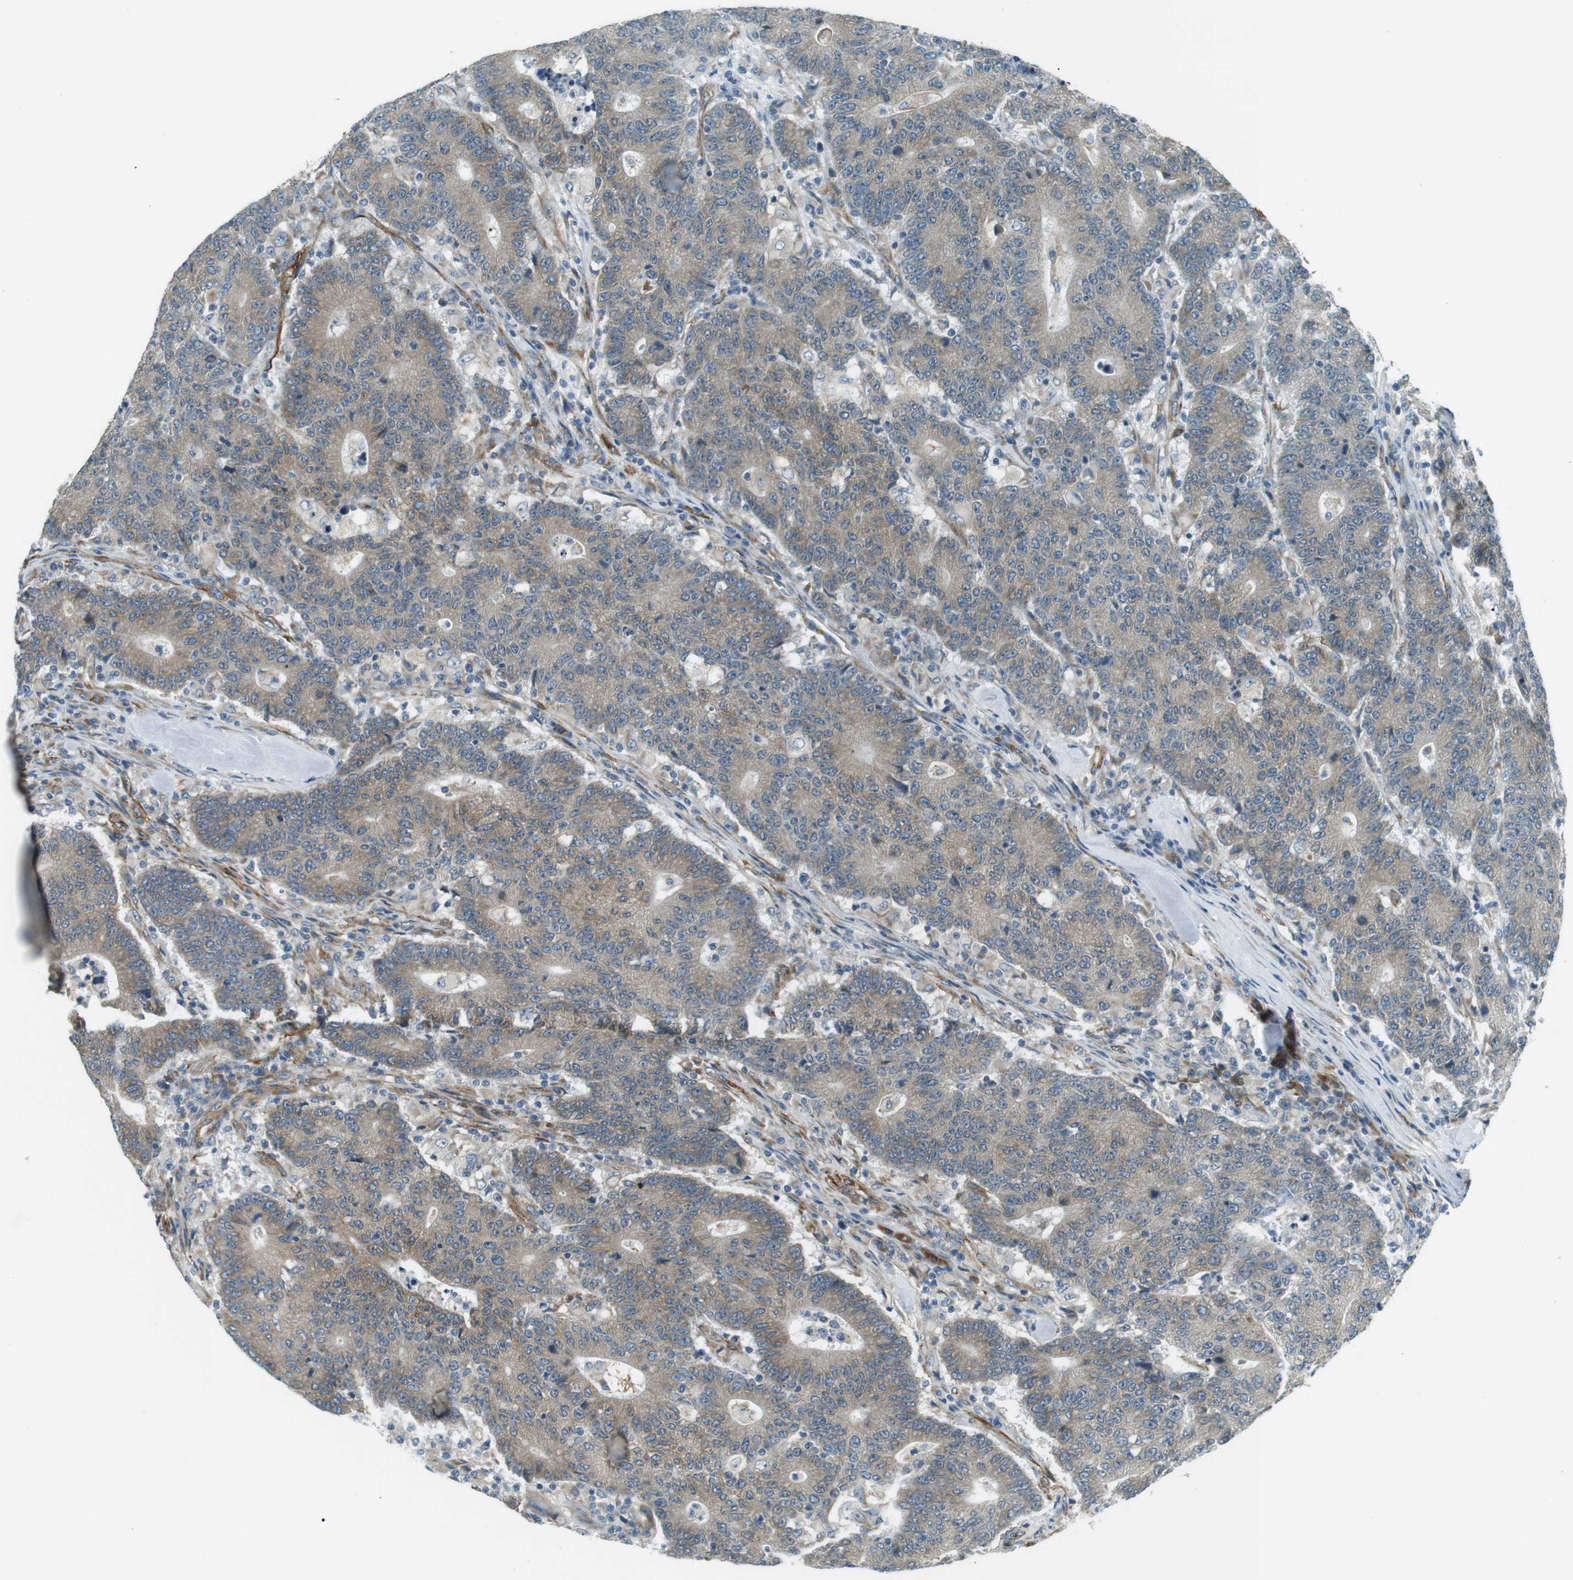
{"staining": {"intensity": "weak", "quantity": ">75%", "location": "cytoplasmic/membranous"}, "tissue": "colorectal cancer", "cell_type": "Tumor cells", "image_type": "cancer", "snomed": [{"axis": "morphology", "description": "Normal tissue, NOS"}, {"axis": "morphology", "description": "Adenocarcinoma, NOS"}, {"axis": "topography", "description": "Colon"}], "caption": "A high-resolution photomicrograph shows immunohistochemistry staining of colorectal cancer, which displays weak cytoplasmic/membranous staining in about >75% of tumor cells. (DAB (3,3'-diaminobenzidine) IHC, brown staining for protein, blue staining for nuclei).", "gene": "ODR4", "patient": {"sex": "female", "age": 75}}